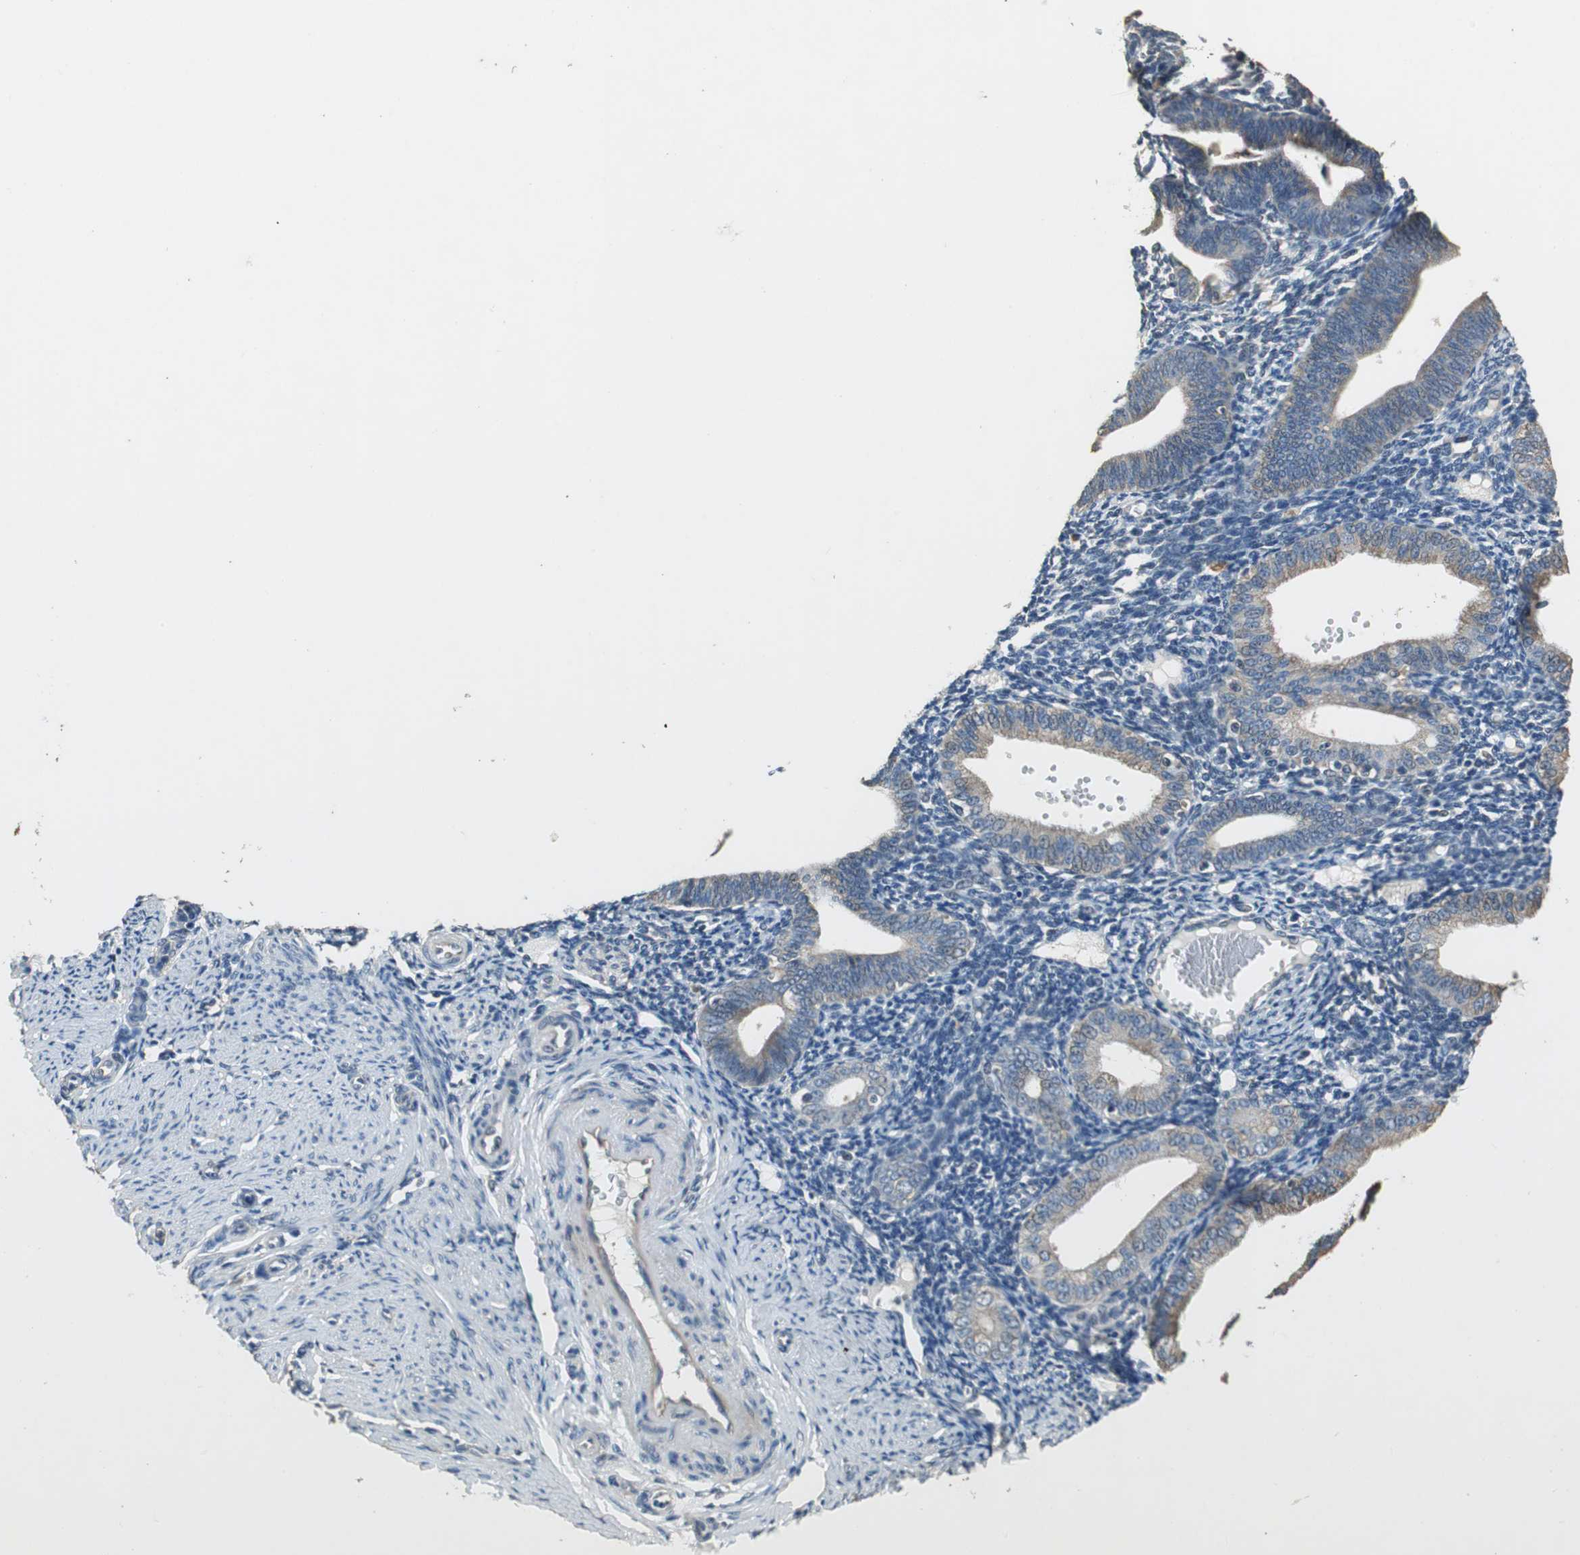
{"staining": {"intensity": "negative", "quantity": "none", "location": "none"}, "tissue": "endometrium", "cell_type": "Cells in endometrial stroma", "image_type": "normal", "snomed": [{"axis": "morphology", "description": "Normal tissue, NOS"}, {"axis": "topography", "description": "Endometrium"}], "caption": "Endometrium was stained to show a protein in brown. There is no significant positivity in cells in endometrial stroma. The staining was performed using DAB (3,3'-diaminobenzidine) to visualize the protein expression in brown, while the nuclei were stained in blue with hematoxylin (Magnification: 20x).", "gene": "ALDH4A1", "patient": {"sex": "female", "age": 61}}